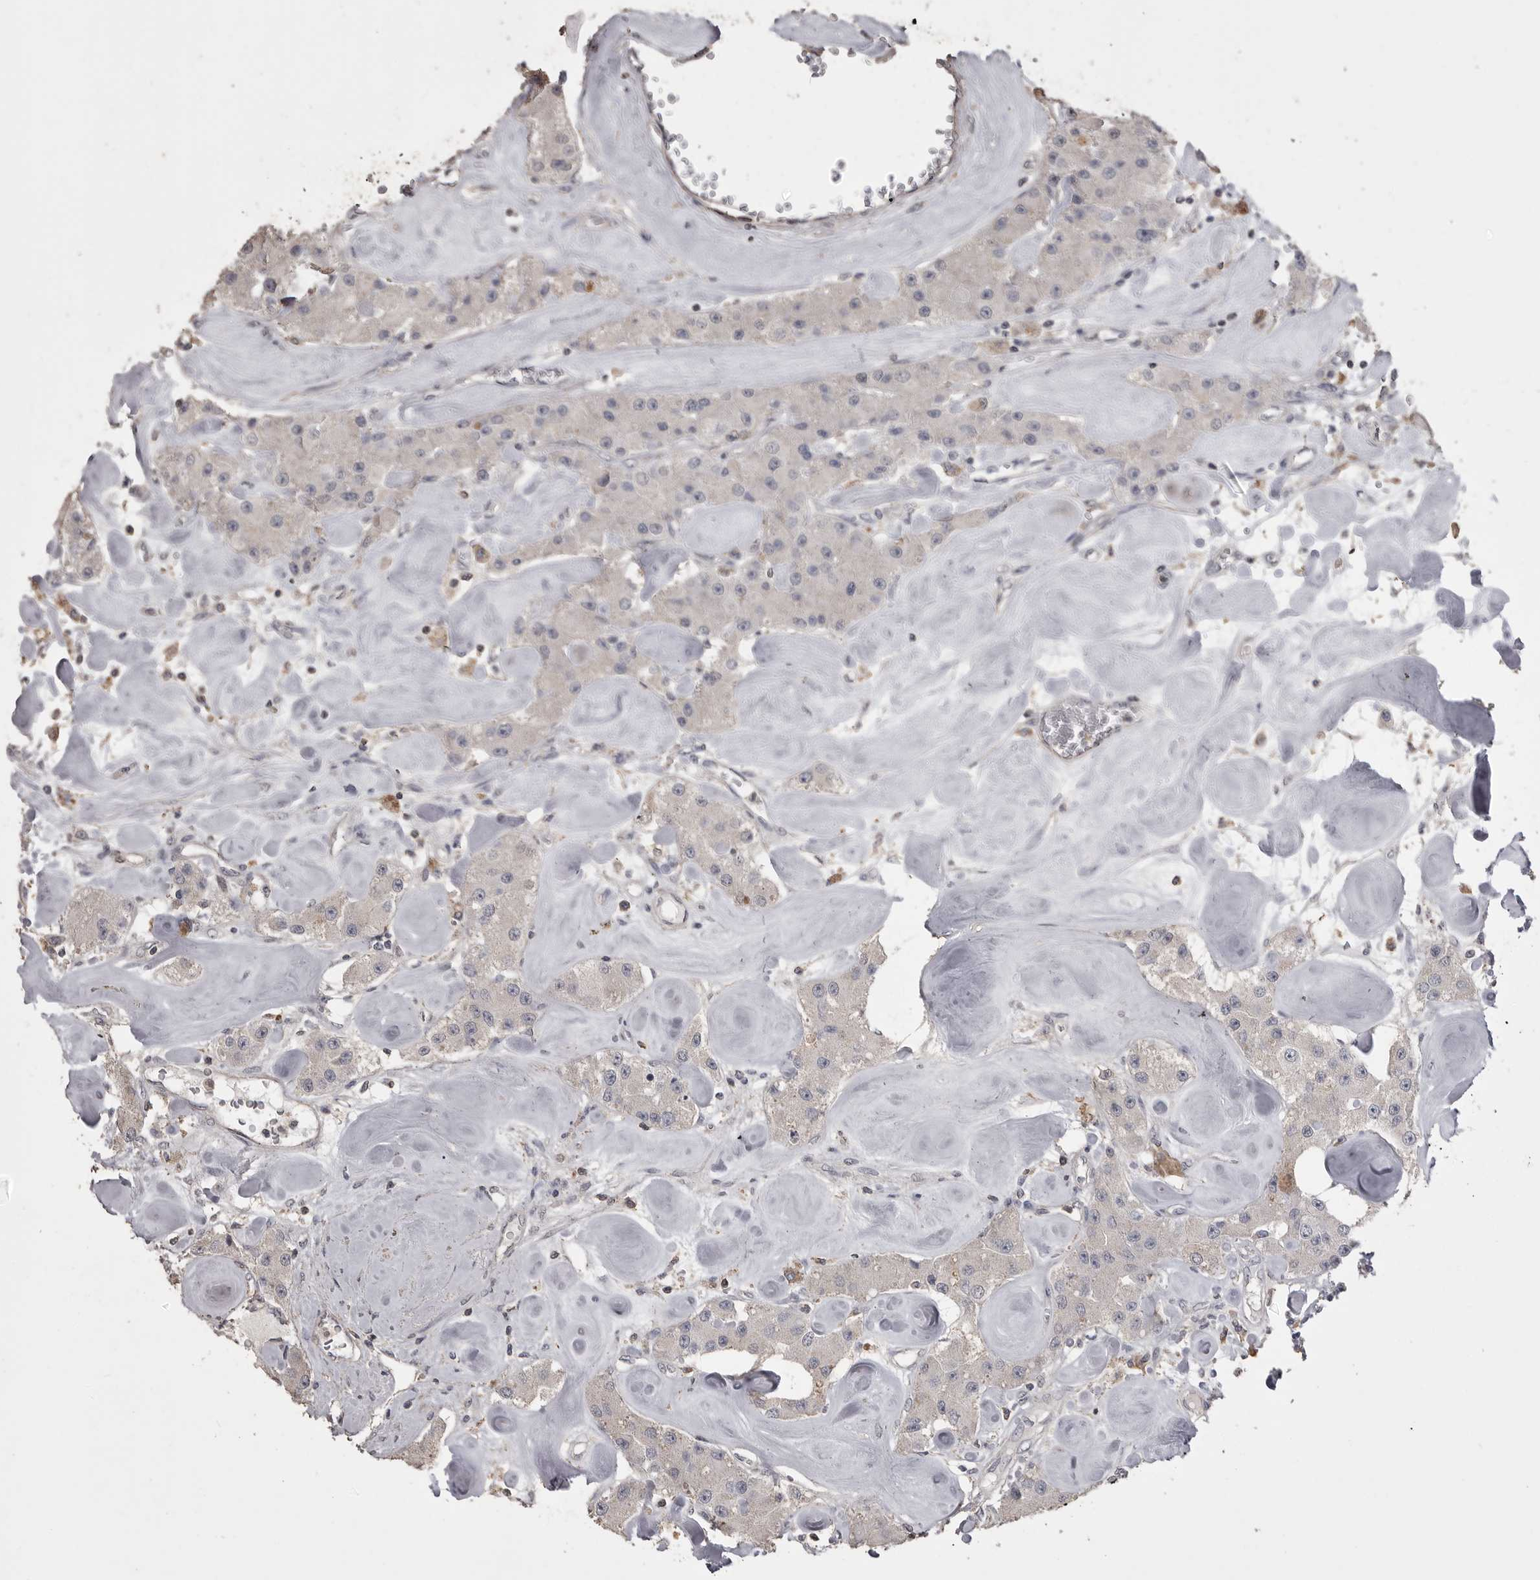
{"staining": {"intensity": "weak", "quantity": "25%-75%", "location": "cytoplasmic/membranous"}, "tissue": "carcinoid", "cell_type": "Tumor cells", "image_type": "cancer", "snomed": [{"axis": "morphology", "description": "Carcinoid, malignant, NOS"}, {"axis": "topography", "description": "Pancreas"}], "caption": "Tumor cells exhibit weak cytoplasmic/membranous positivity in approximately 25%-75% of cells in carcinoid. The staining was performed using DAB (3,3'-diaminobenzidine) to visualize the protein expression in brown, while the nuclei were stained in blue with hematoxylin (Magnification: 20x).", "gene": "MMP7", "patient": {"sex": "male", "age": 41}}